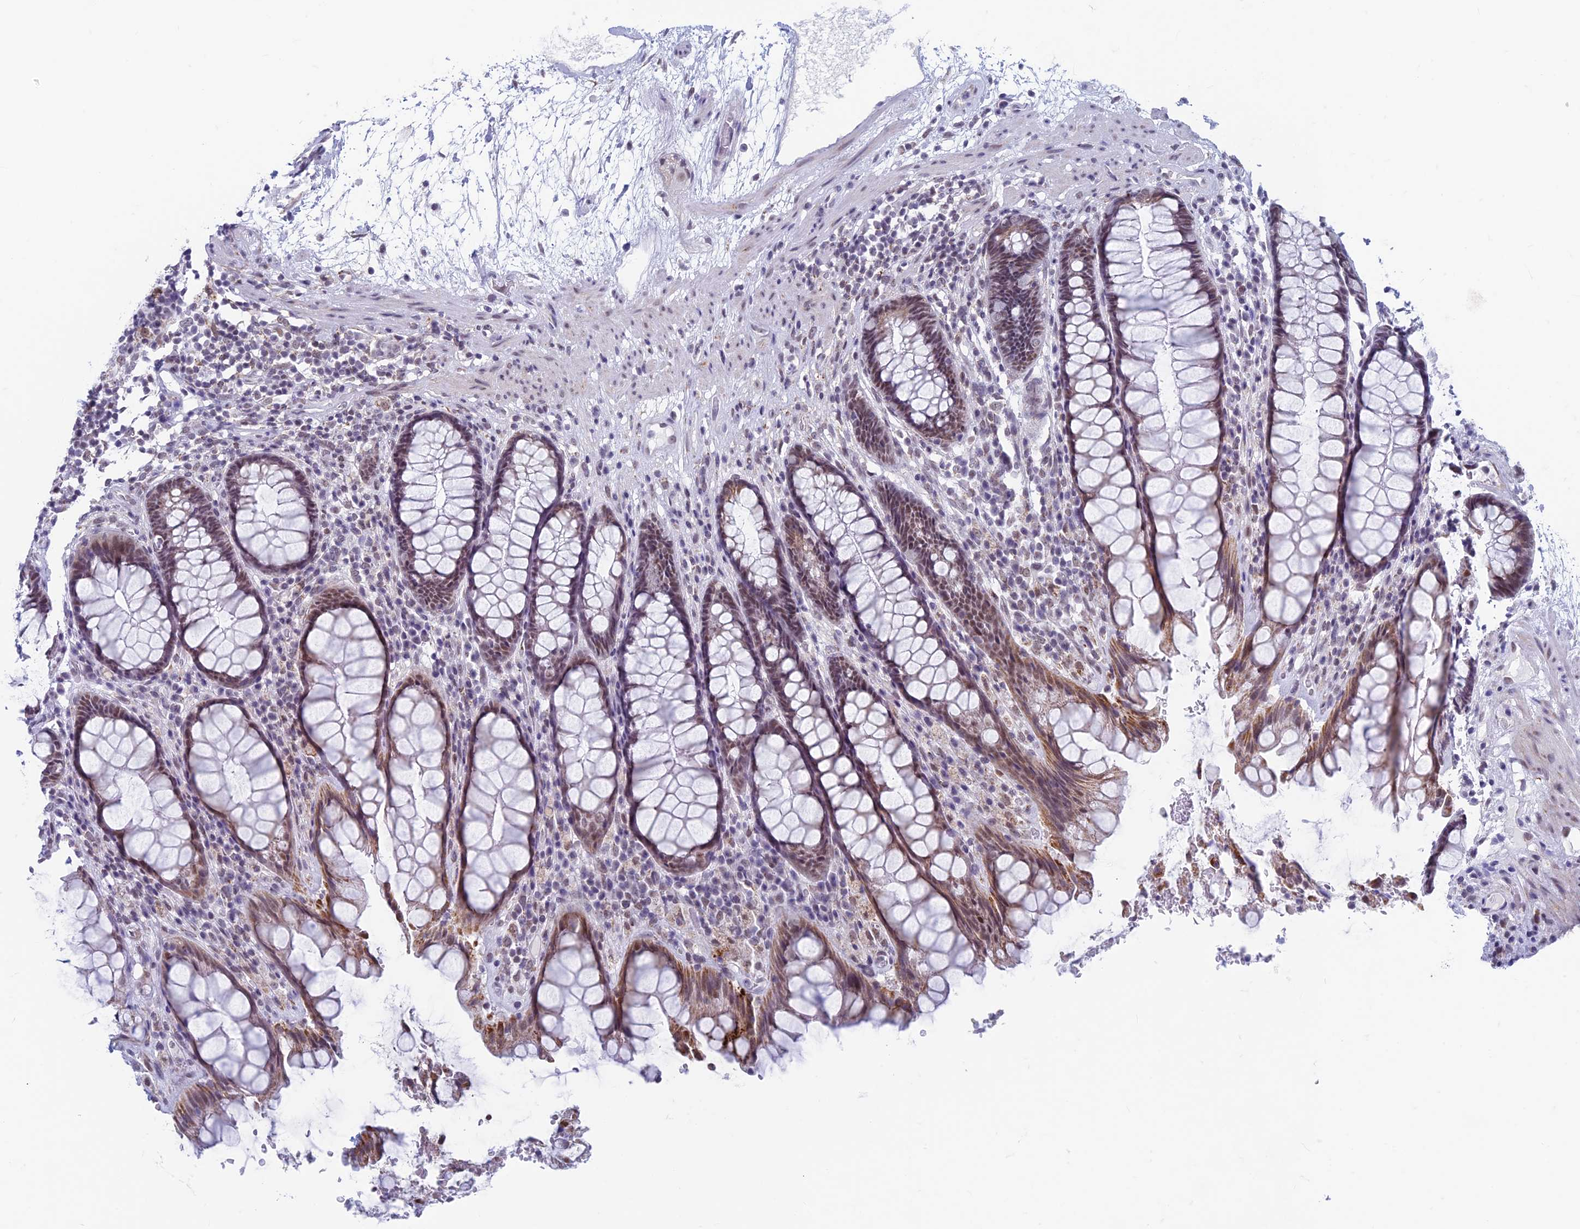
{"staining": {"intensity": "moderate", "quantity": ">75%", "location": "cytoplasmic/membranous,nuclear"}, "tissue": "rectum", "cell_type": "Glandular cells", "image_type": "normal", "snomed": [{"axis": "morphology", "description": "Normal tissue, NOS"}, {"axis": "topography", "description": "Rectum"}], "caption": "The image demonstrates immunohistochemical staining of benign rectum. There is moderate cytoplasmic/membranous,nuclear positivity is identified in about >75% of glandular cells. (Brightfield microscopy of DAB IHC at high magnification).", "gene": "ASH2L", "patient": {"sex": "male", "age": 64}}